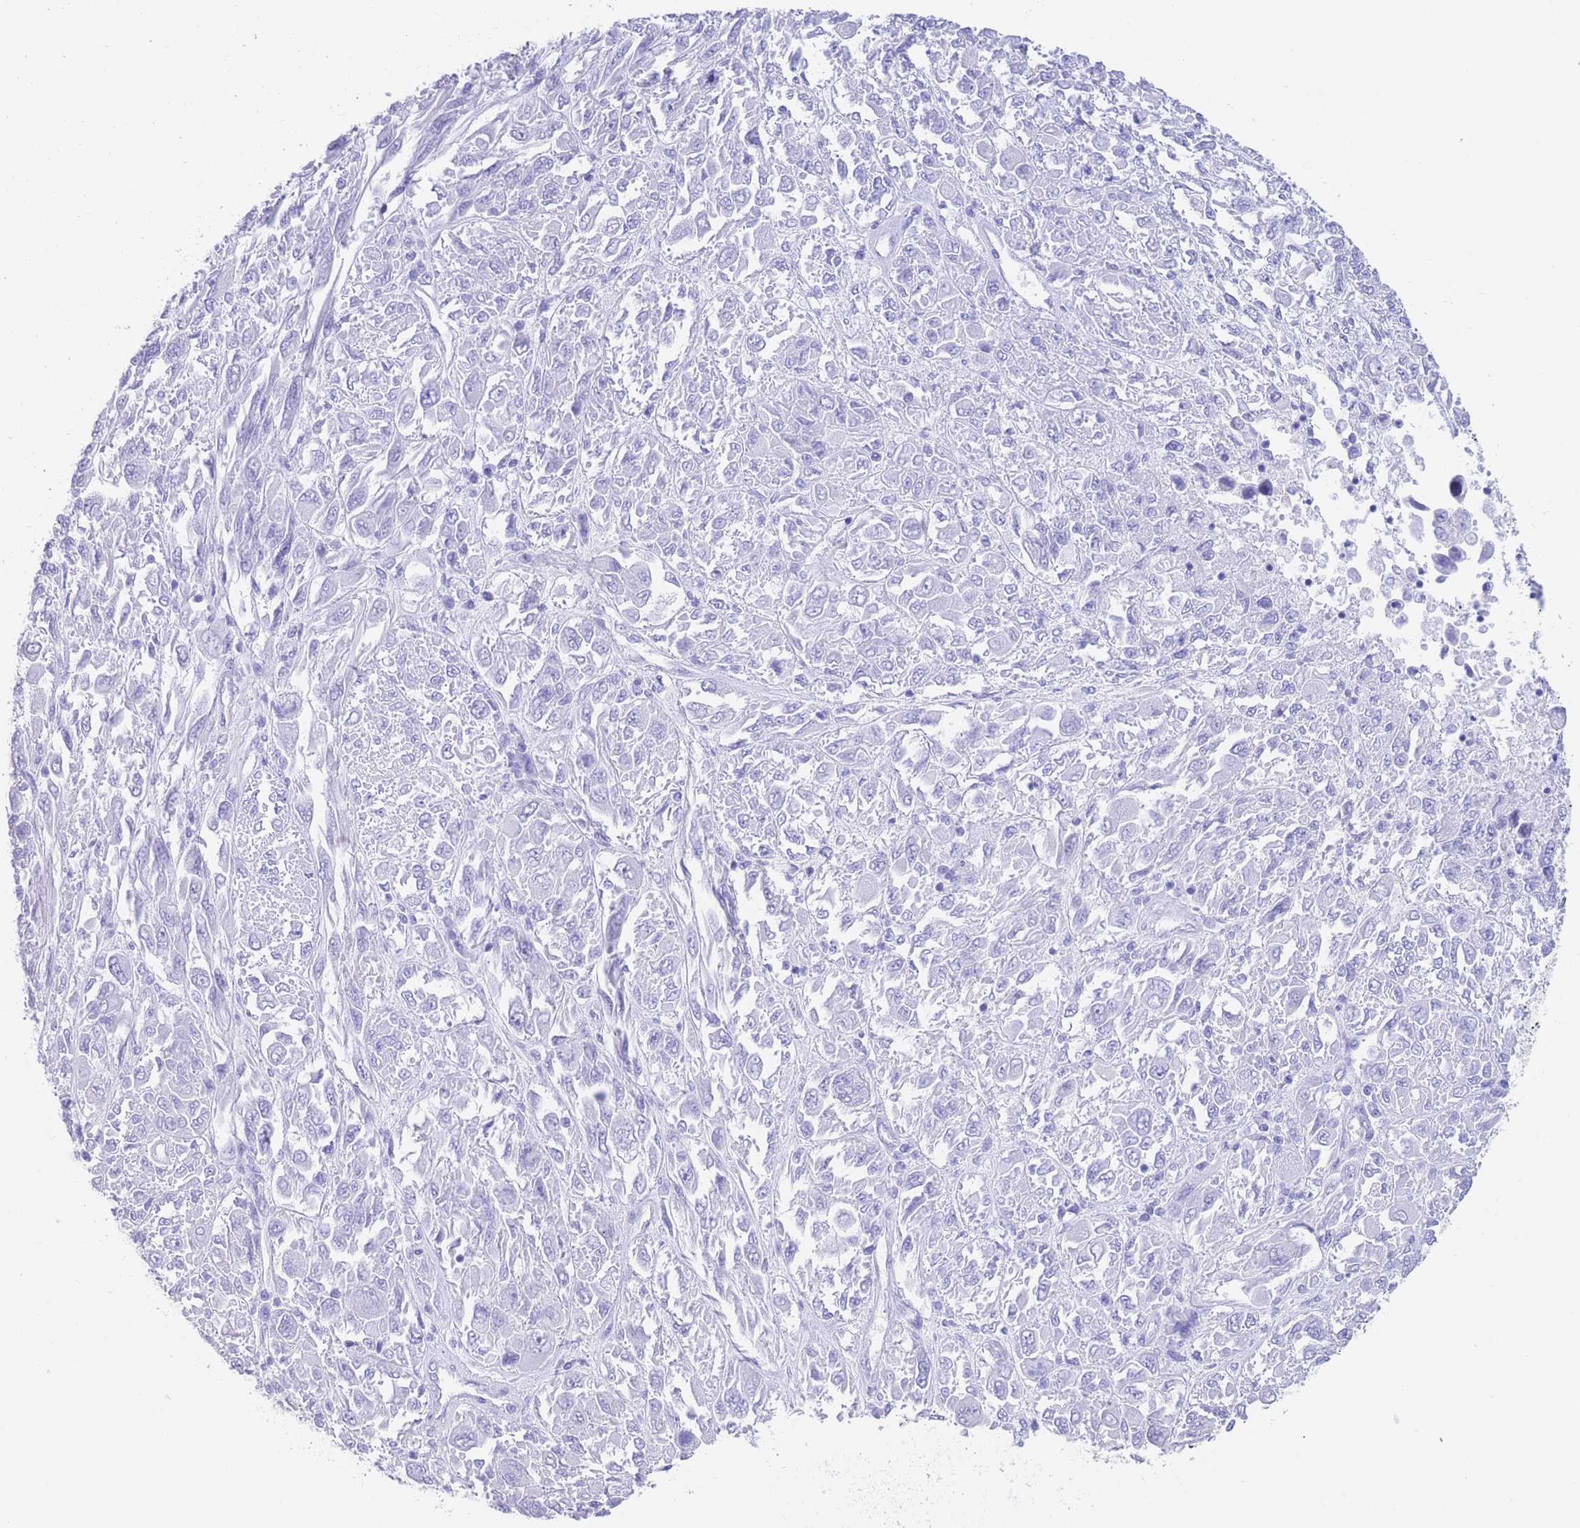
{"staining": {"intensity": "negative", "quantity": "none", "location": "none"}, "tissue": "melanoma", "cell_type": "Tumor cells", "image_type": "cancer", "snomed": [{"axis": "morphology", "description": "Malignant melanoma, NOS"}, {"axis": "topography", "description": "Skin"}], "caption": "DAB immunohistochemical staining of human melanoma exhibits no significant staining in tumor cells. (IHC, brightfield microscopy, high magnification).", "gene": "SLCO1B3", "patient": {"sex": "female", "age": 91}}